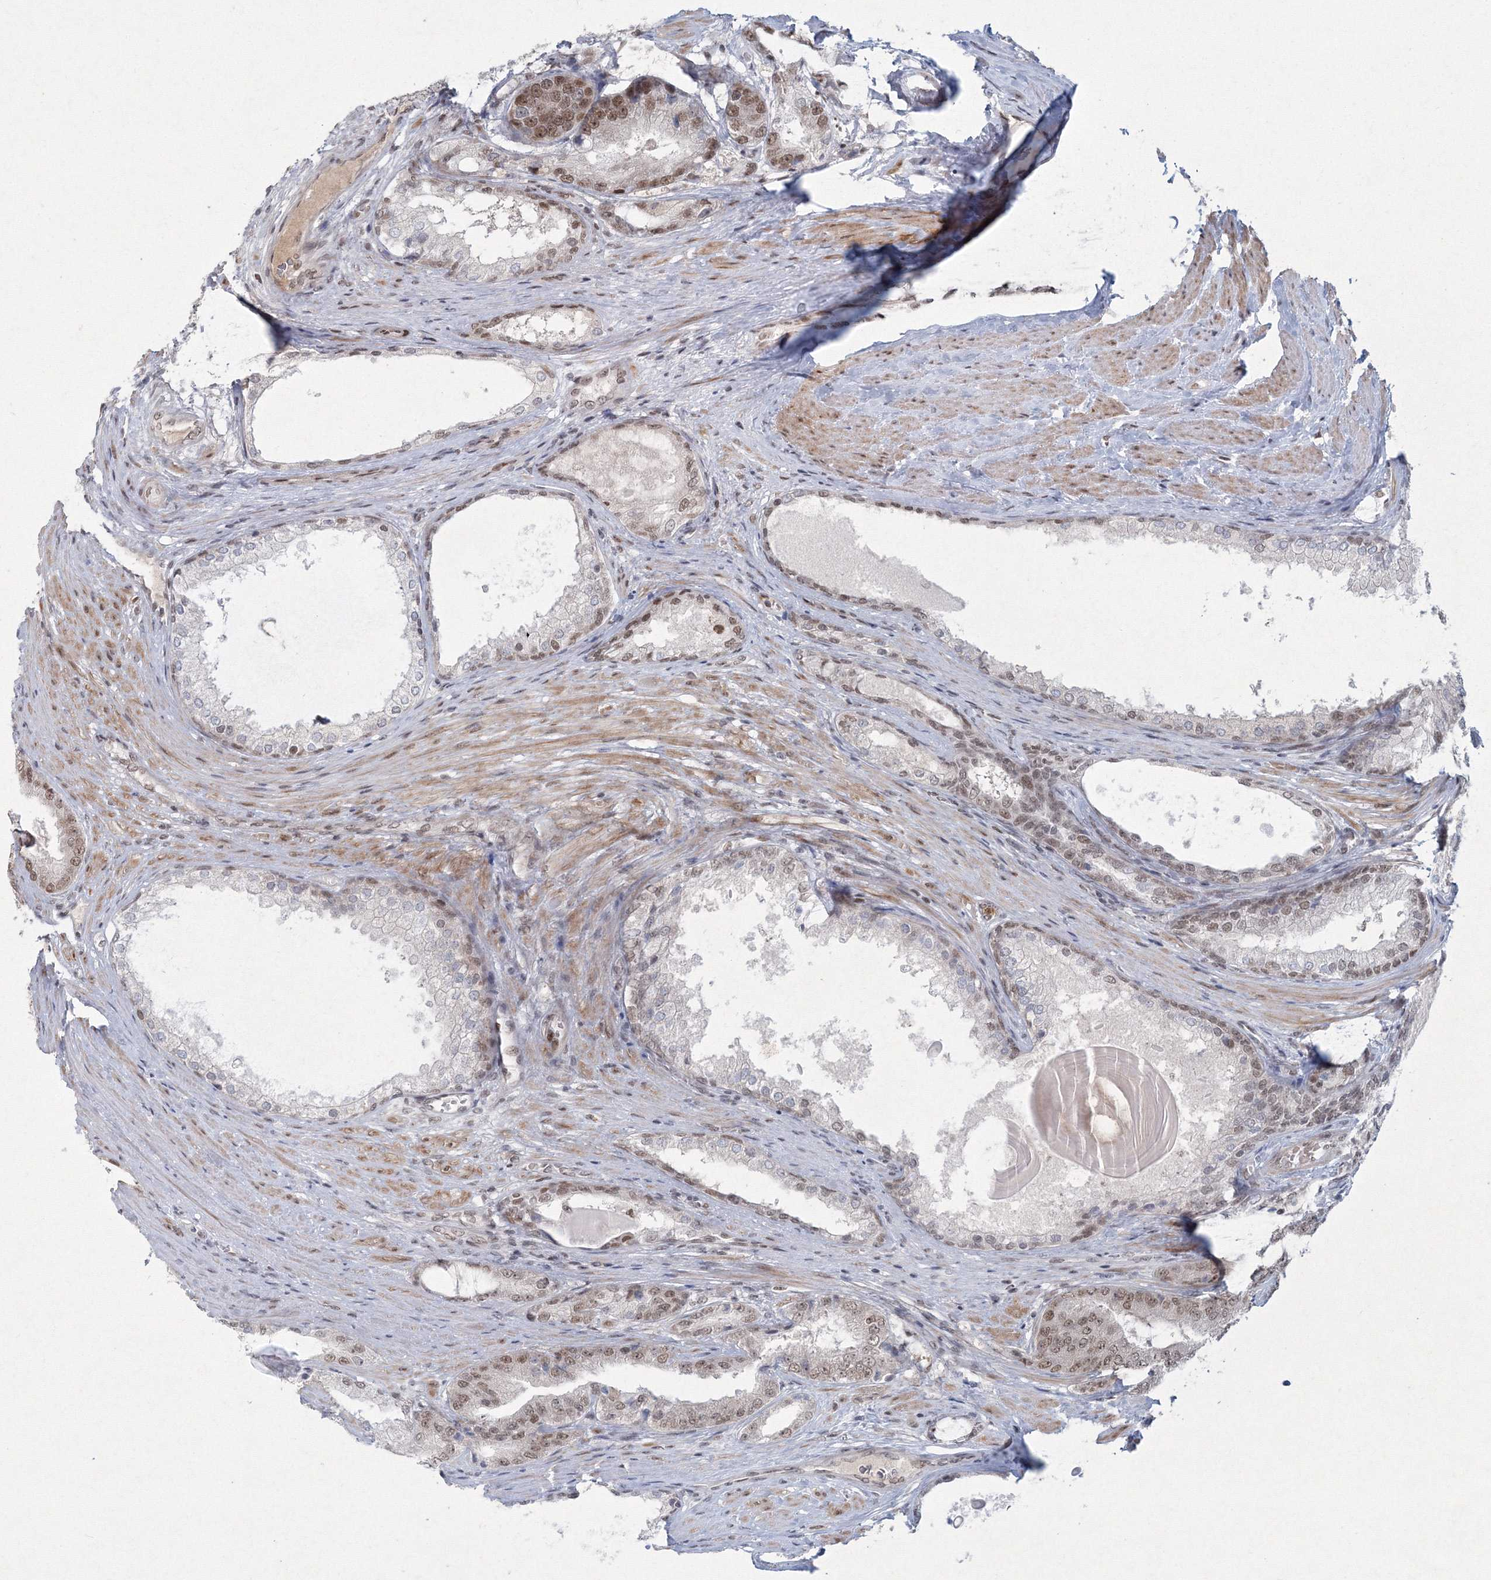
{"staining": {"intensity": "moderate", "quantity": "25%-75%", "location": "nuclear"}, "tissue": "prostate cancer", "cell_type": "Tumor cells", "image_type": "cancer", "snomed": [{"axis": "morphology", "description": "Adenocarcinoma, High grade"}, {"axis": "topography", "description": "Prostate"}], "caption": "Immunohistochemistry of prostate cancer shows medium levels of moderate nuclear staining in about 25%-75% of tumor cells.", "gene": "C3orf33", "patient": {"sex": "male", "age": 60}}